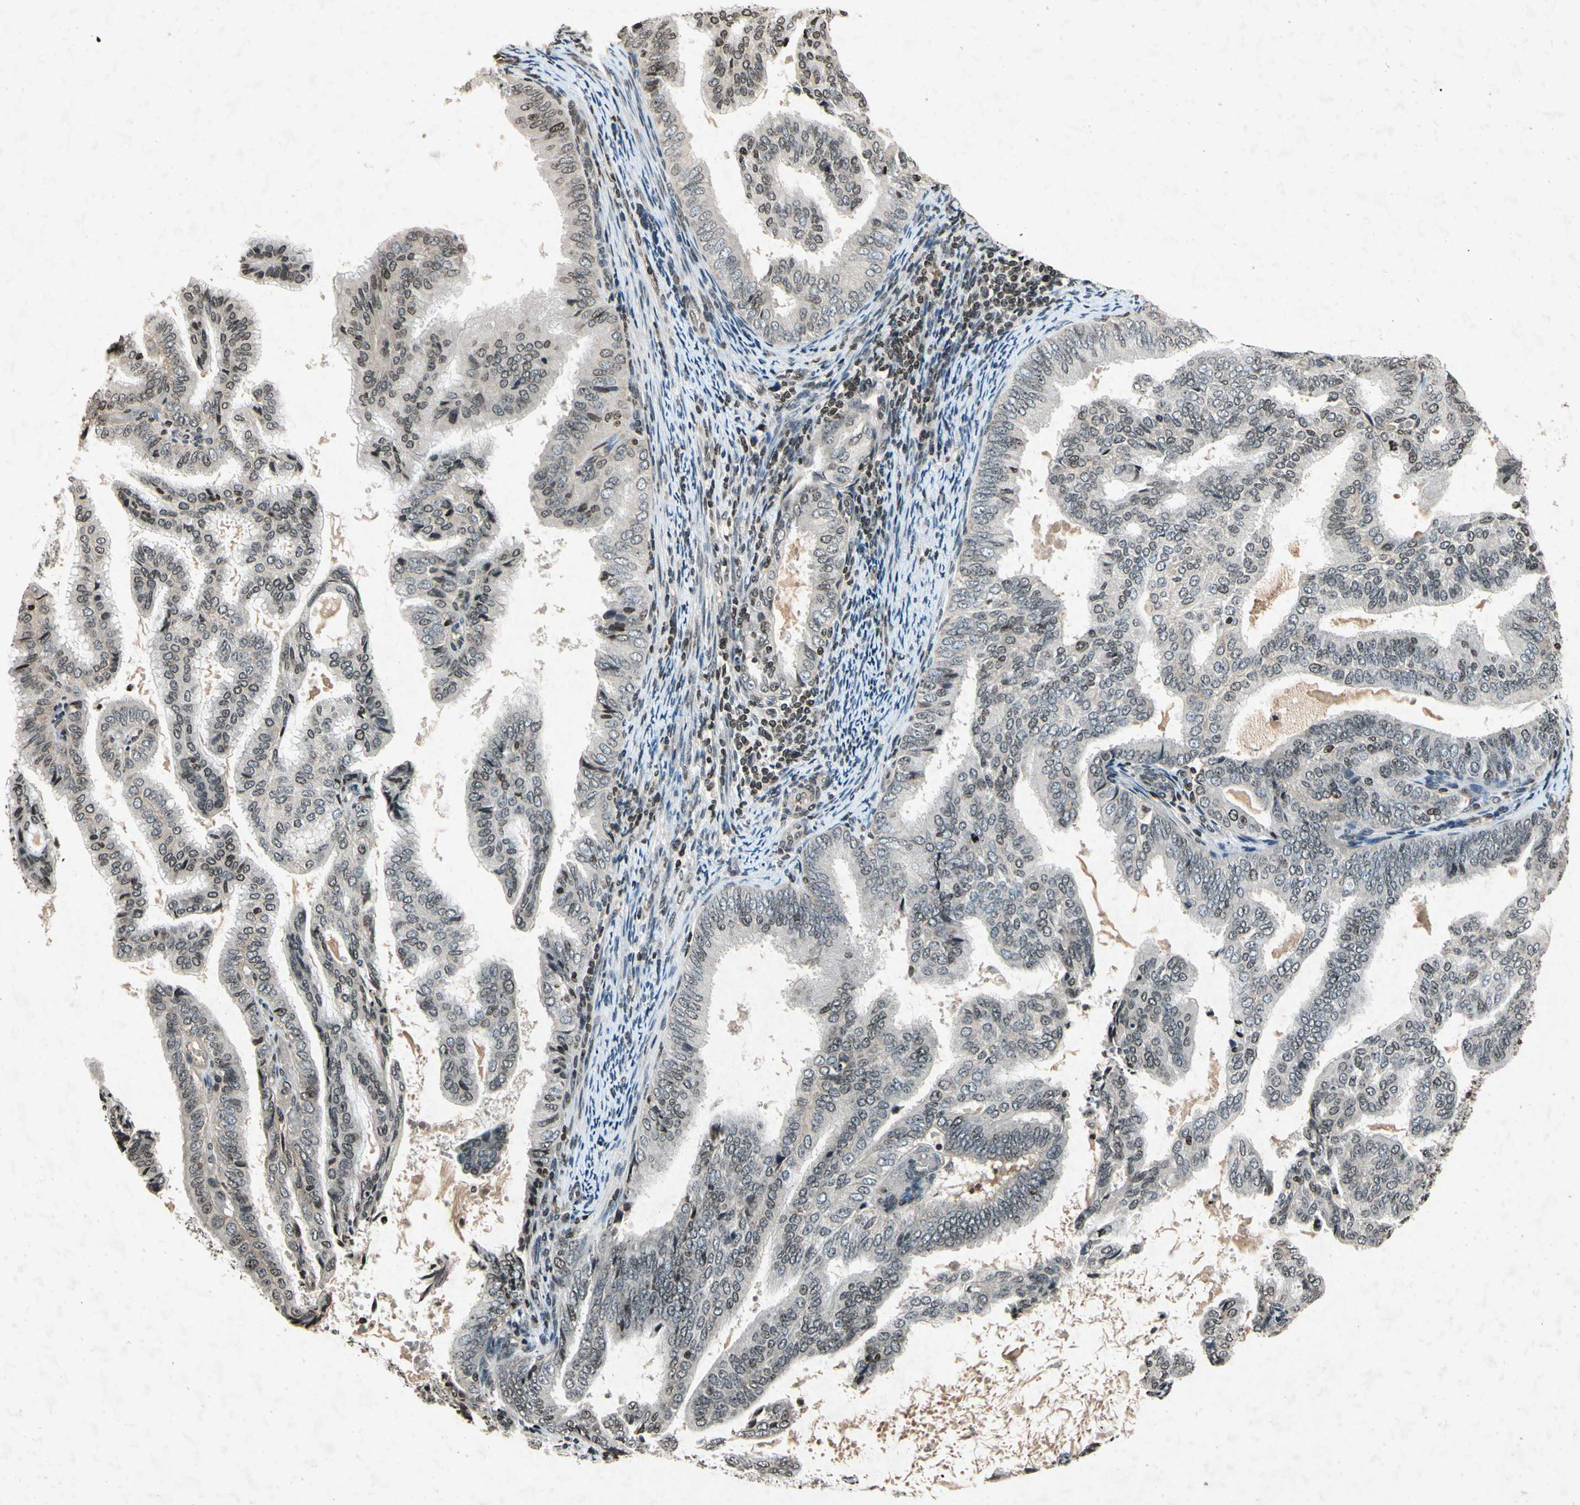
{"staining": {"intensity": "negative", "quantity": "none", "location": "none"}, "tissue": "endometrial cancer", "cell_type": "Tumor cells", "image_type": "cancer", "snomed": [{"axis": "morphology", "description": "Adenocarcinoma, NOS"}, {"axis": "topography", "description": "Endometrium"}], "caption": "Endometrial cancer (adenocarcinoma) stained for a protein using immunohistochemistry displays no staining tumor cells.", "gene": "HOXB3", "patient": {"sex": "female", "age": 58}}